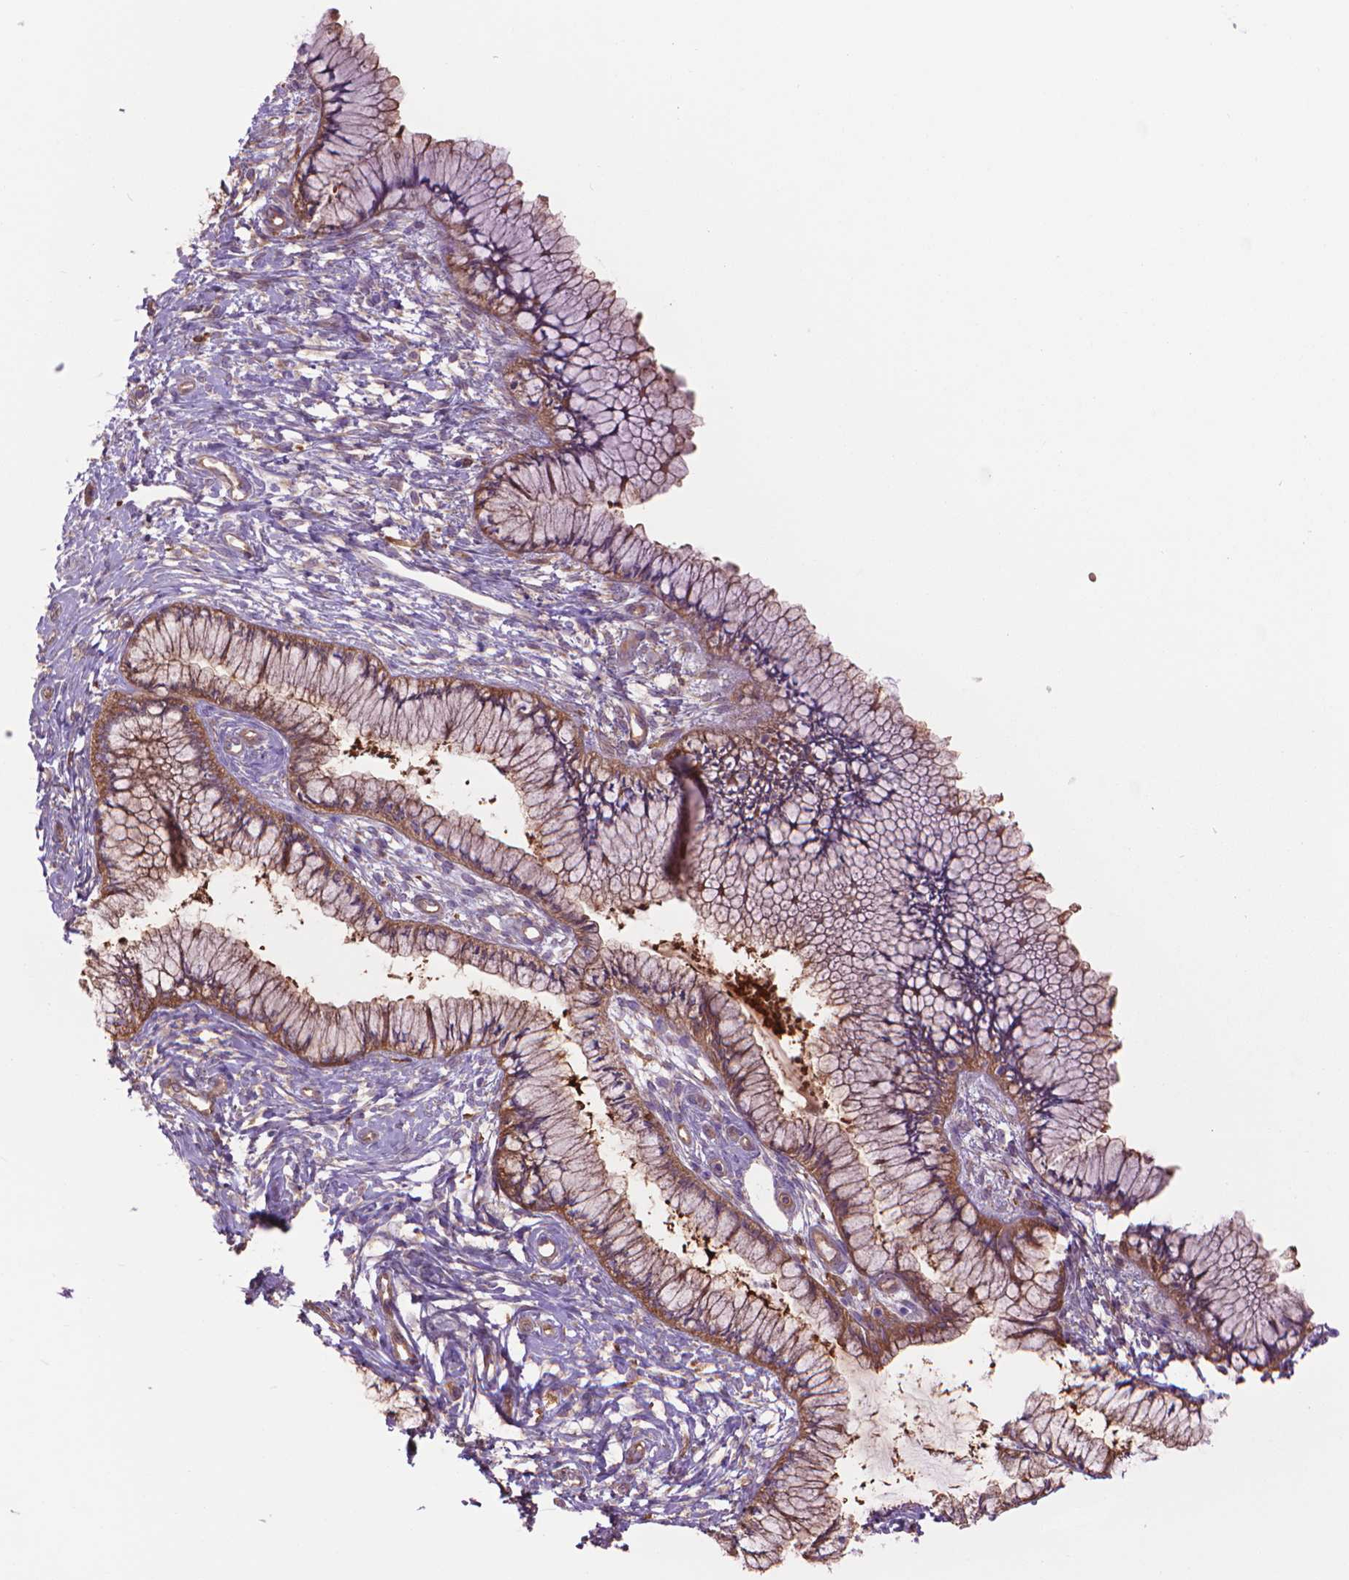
{"staining": {"intensity": "moderate", "quantity": ">75%", "location": "cytoplasmic/membranous"}, "tissue": "cervix", "cell_type": "Glandular cells", "image_type": "normal", "snomed": [{"axis": "morphology", "description": "Normal tissue, NOS"}, {"axis": "topography", "description": "Cervix"}], "caption": "Unremarkable cervix reveals moderate cytoplasmic/membranous staining in approximately >75% of glandular cells, visualized by immunohistochemistry.", "gene": "CORO1B", "patient": {"sex": "female", "age": 37}}